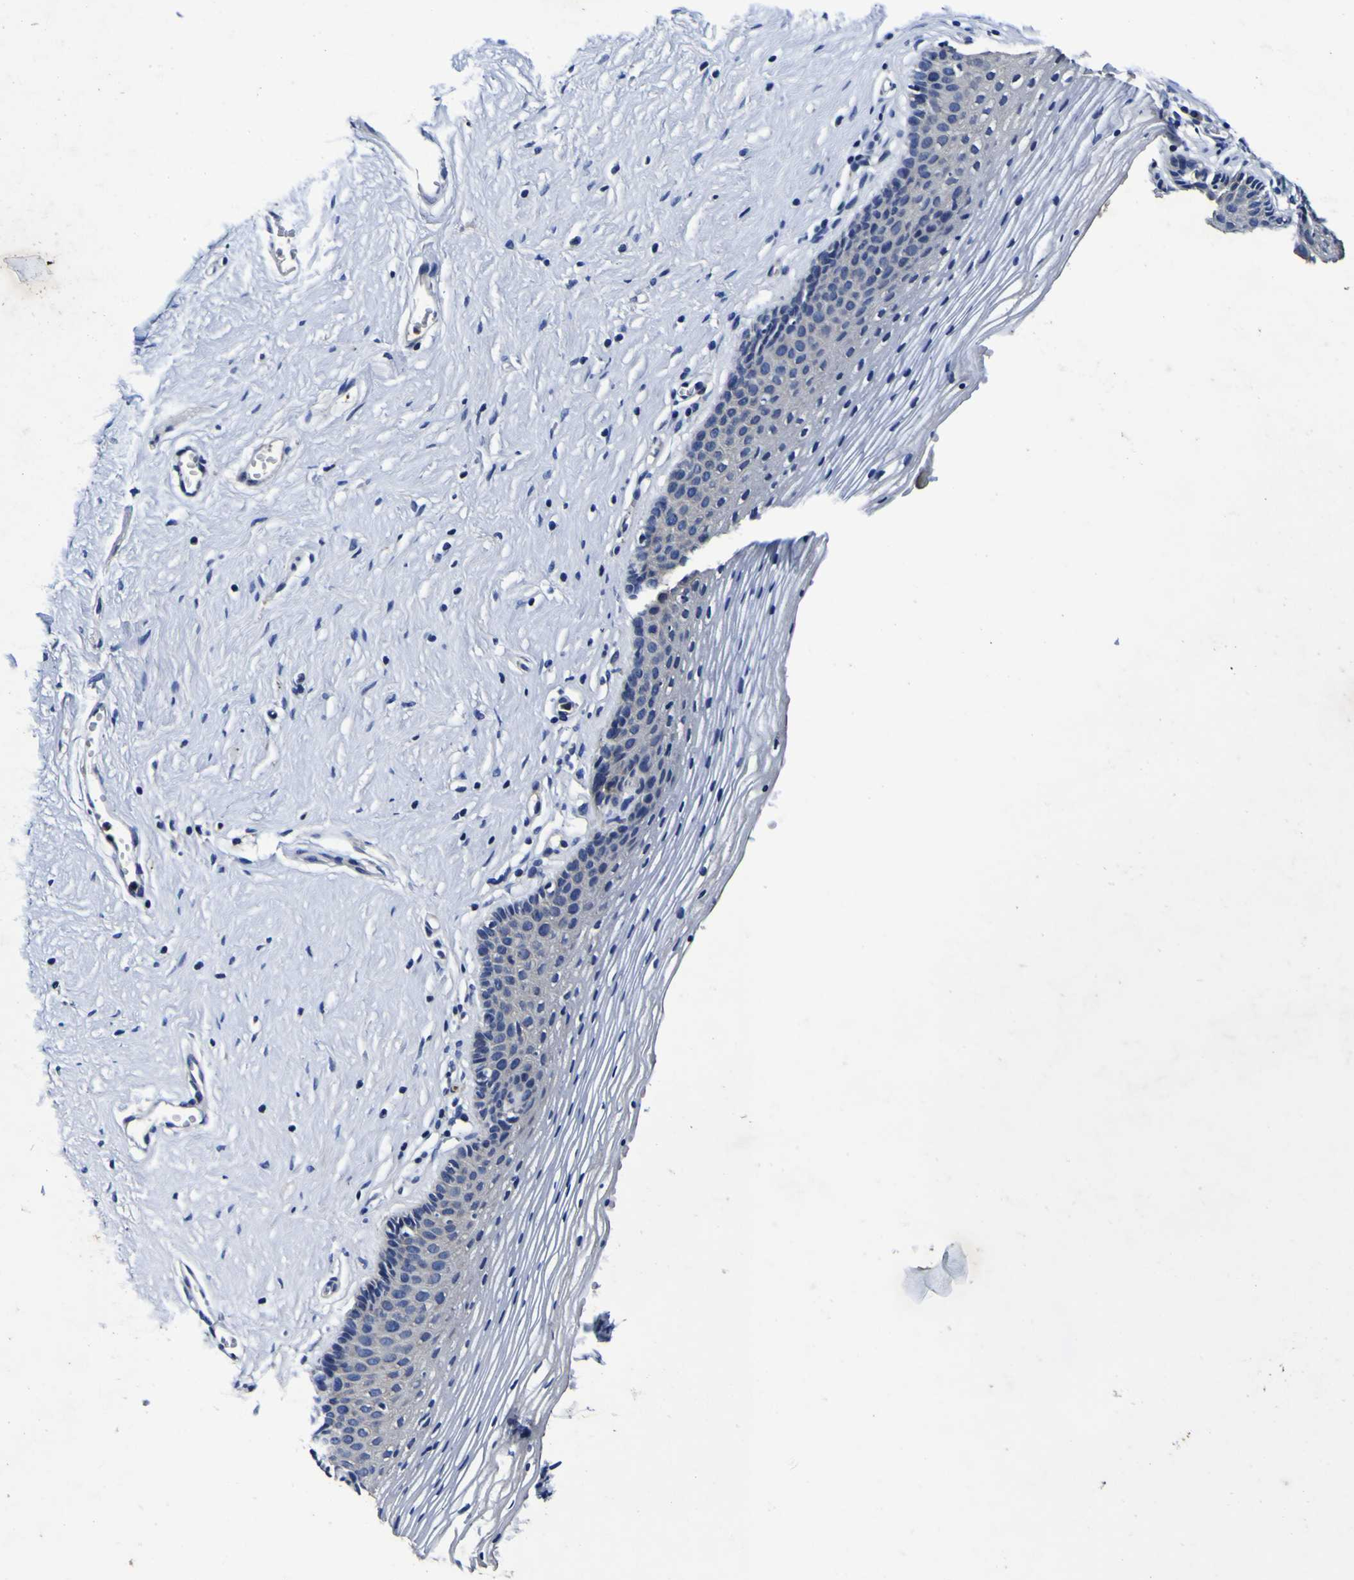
{"staining": {"intensity": "weak", "quantity": "<25%", "location": "cytoplasmic/membranous"}, "tissue": "vagina", "cell_type": "Squamous epithelial cells", "image_type": "normal", "snomed": [{"axis": "morphology", "description": "Normal tissue, NOS"}, {"axis": "topography", "description": "Vagina"}], "caption": "The IHC photomicrograph has no significant staining in squamous epithelial cells of vagina.", "gene": "PANK4", "patient": {"sex": "female", "age": 32}}